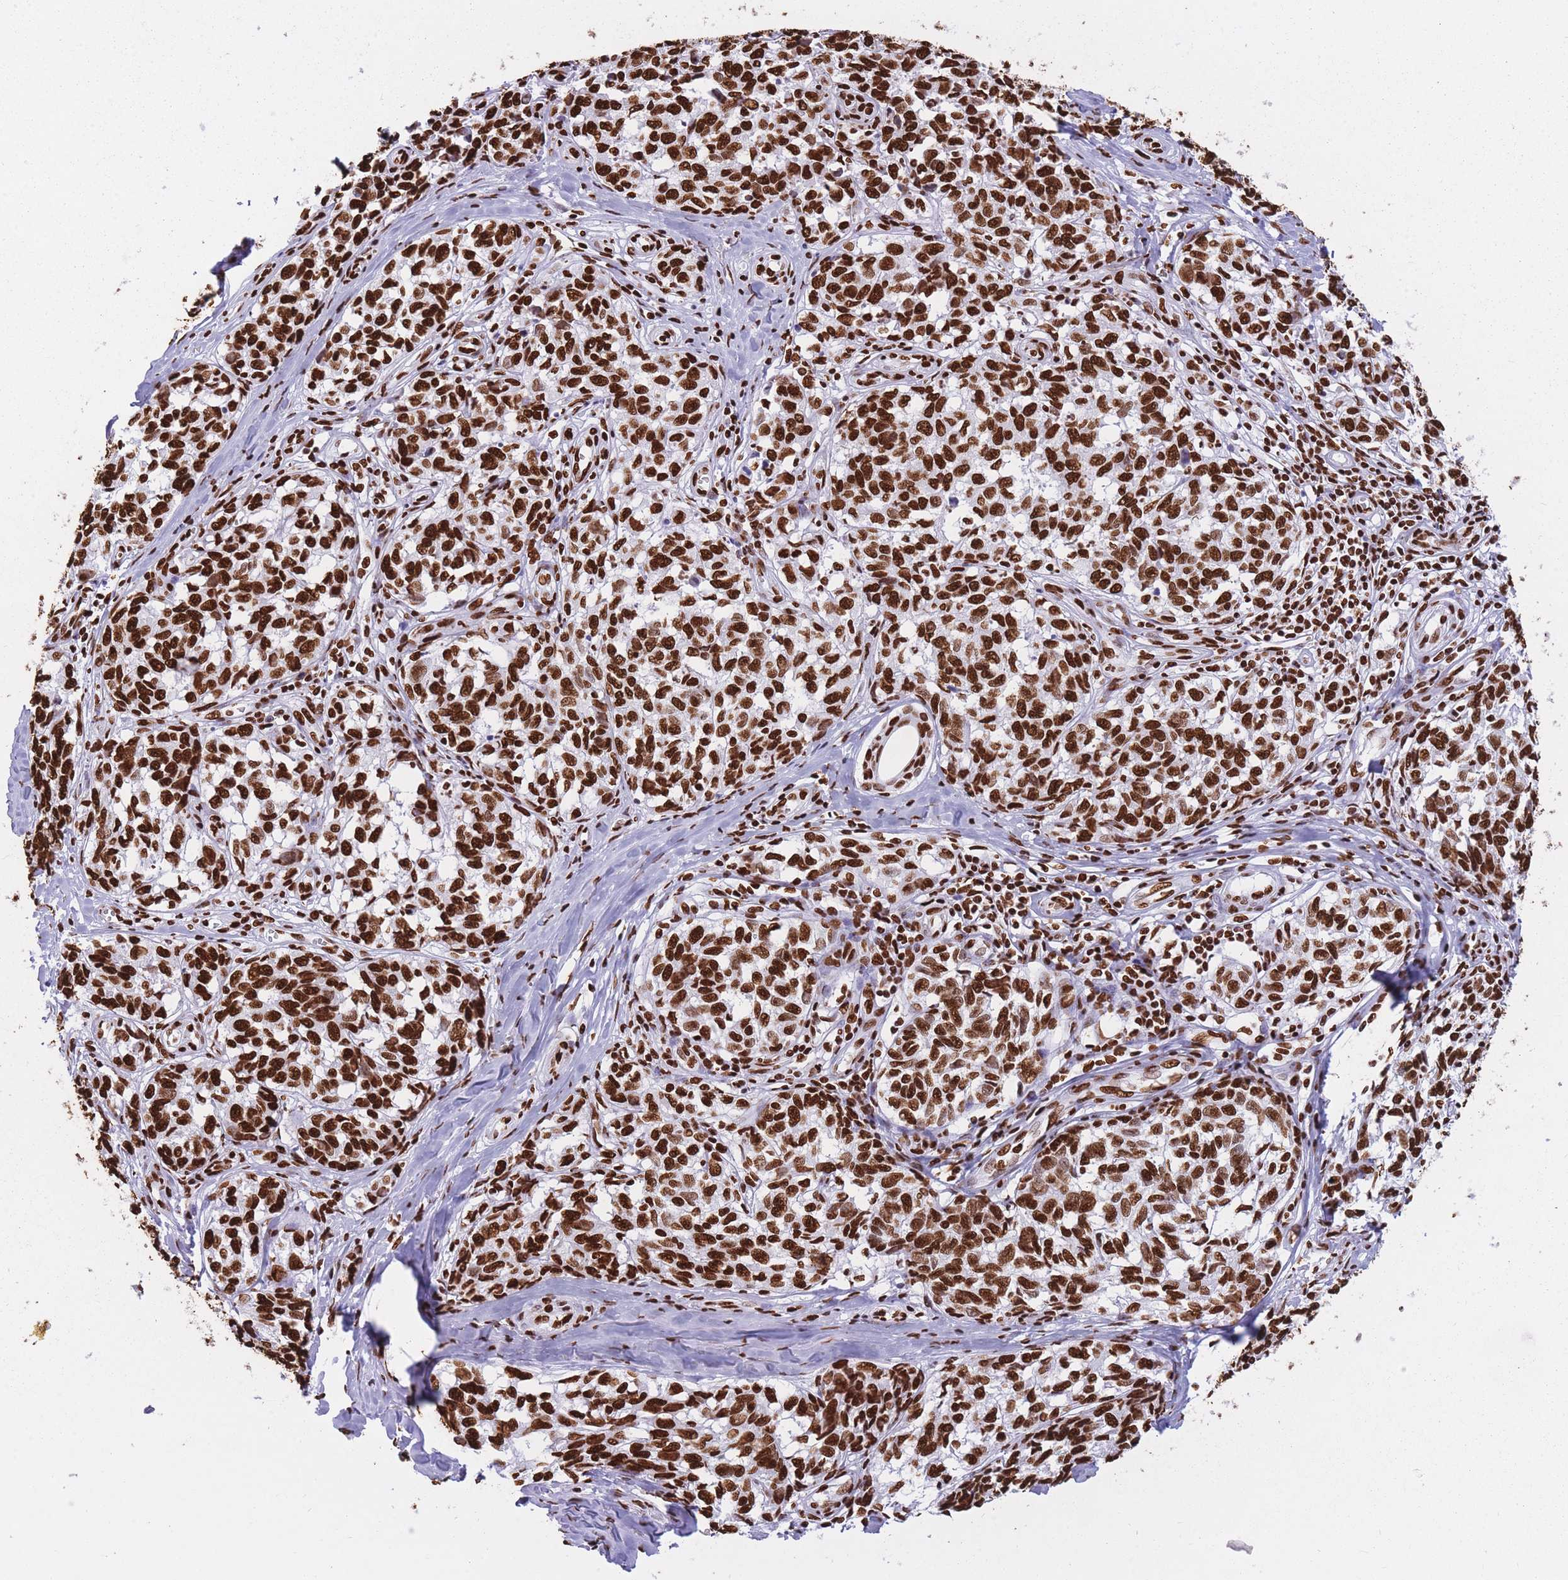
{"staining": {"intensity": "strong", "quantity": ">75%", "location": "nuclear"}, "tissue": "melanoma", "cell_type": "Tumor cells", "image_type": "cancer", "snomed": [{"axis": "morphology", "description": "Normal tissue, NOS"}, {"axis": "morphology", "description": "Malignant melanoma, NOS"}, {"axis": "topography", "description": "Skin"}], "caption": "Immunohistochemistry staining of malignant melanoma, which exhibits high levels of strong nuclear expression in approximately >75% of tumor cells indicating strong nuclear protein staining. The staining was performed using DAB (brown) for protein detection and nuclei were counterstained in hematoxylin (blue).", "gene": "HNRNPUL1", "patient": {"sex": "female", "age": 64}}